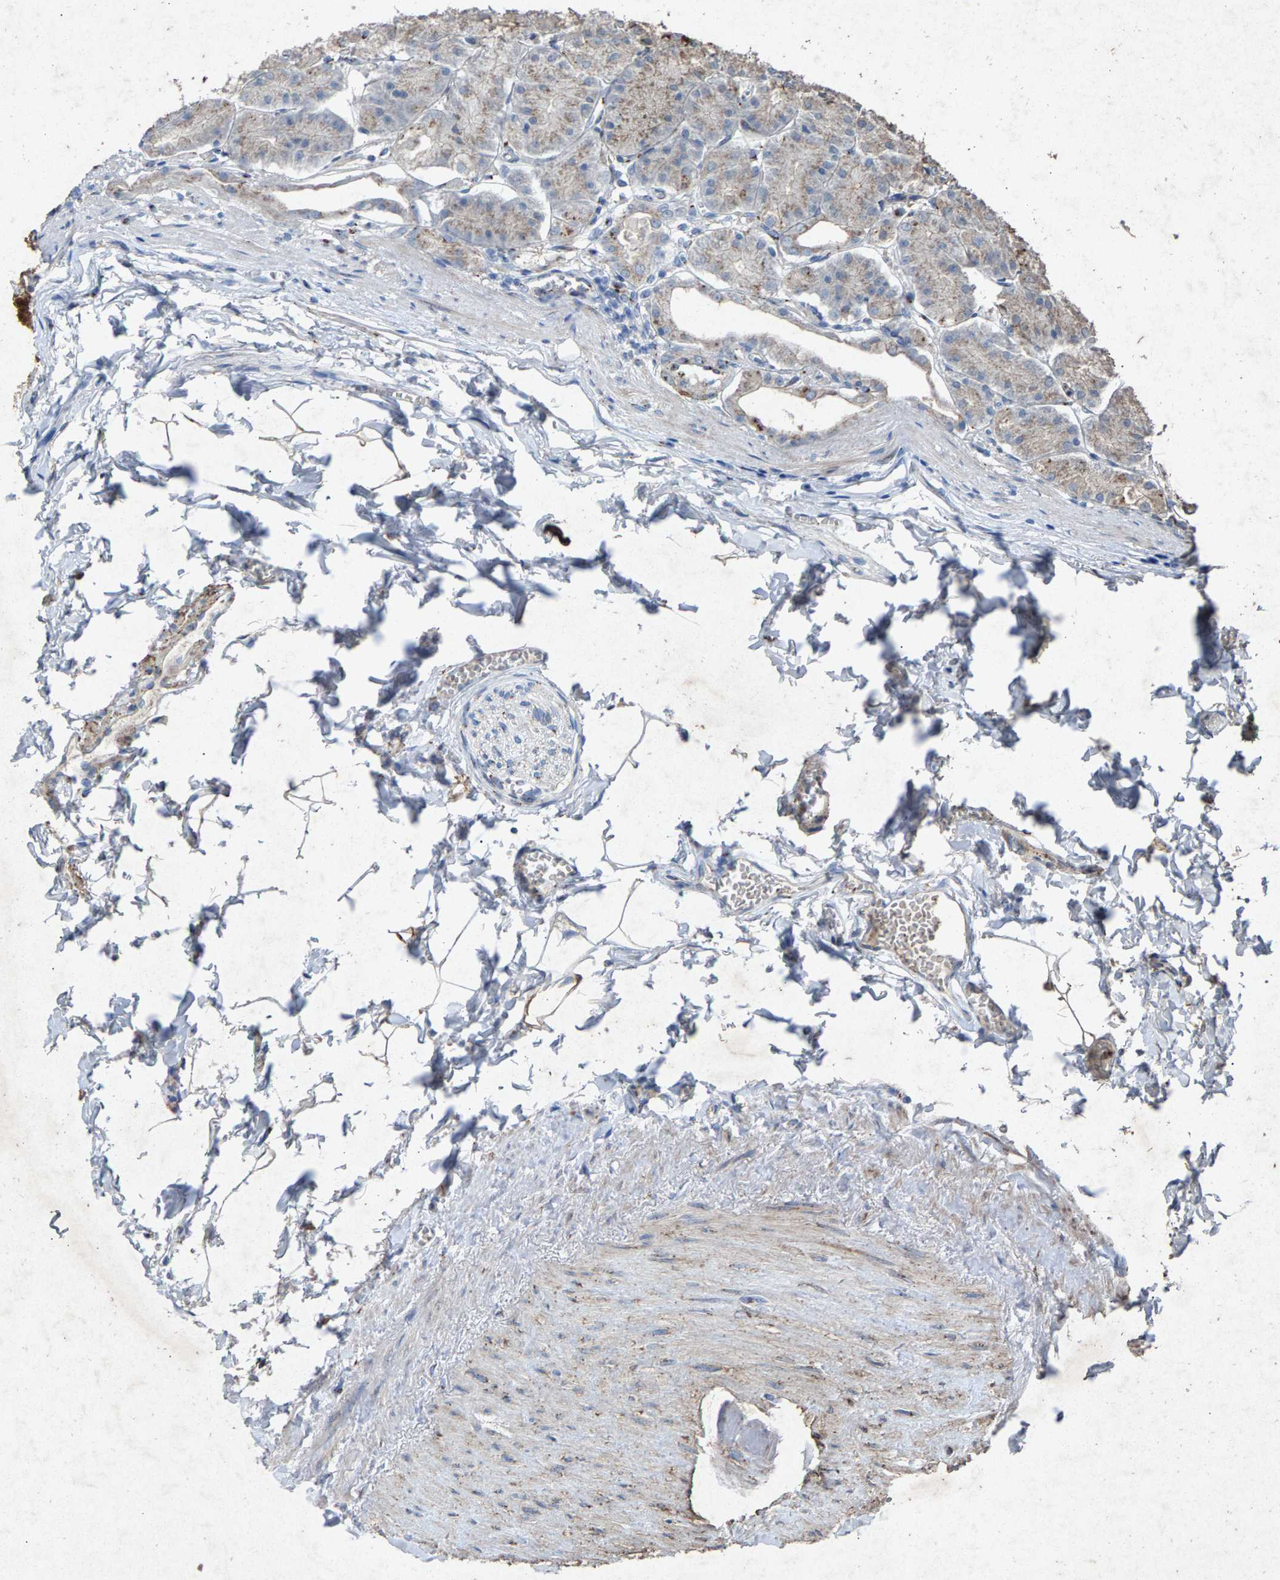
{"staining": {"intensity": "strong", "quantity": ">75%", "location": "cytoplasmic/membranous"}, "tissue": "stomach", "cell_type": "Glandular cells", "image_type": "normal", "snomed": [{"axis": "morphology", "description": "Normal tissue, NOS"}, {"axis": "topography", "description": "Stomach, lower"}], "caption": "A micrograph of human stomach stained for a protein displays strong cytoplasmic/membranous brown staining in glandular cells. Nuclei are stained in blue.", "gene": "MAN2A1", "patient": {"sex": "male", "age": 71}}